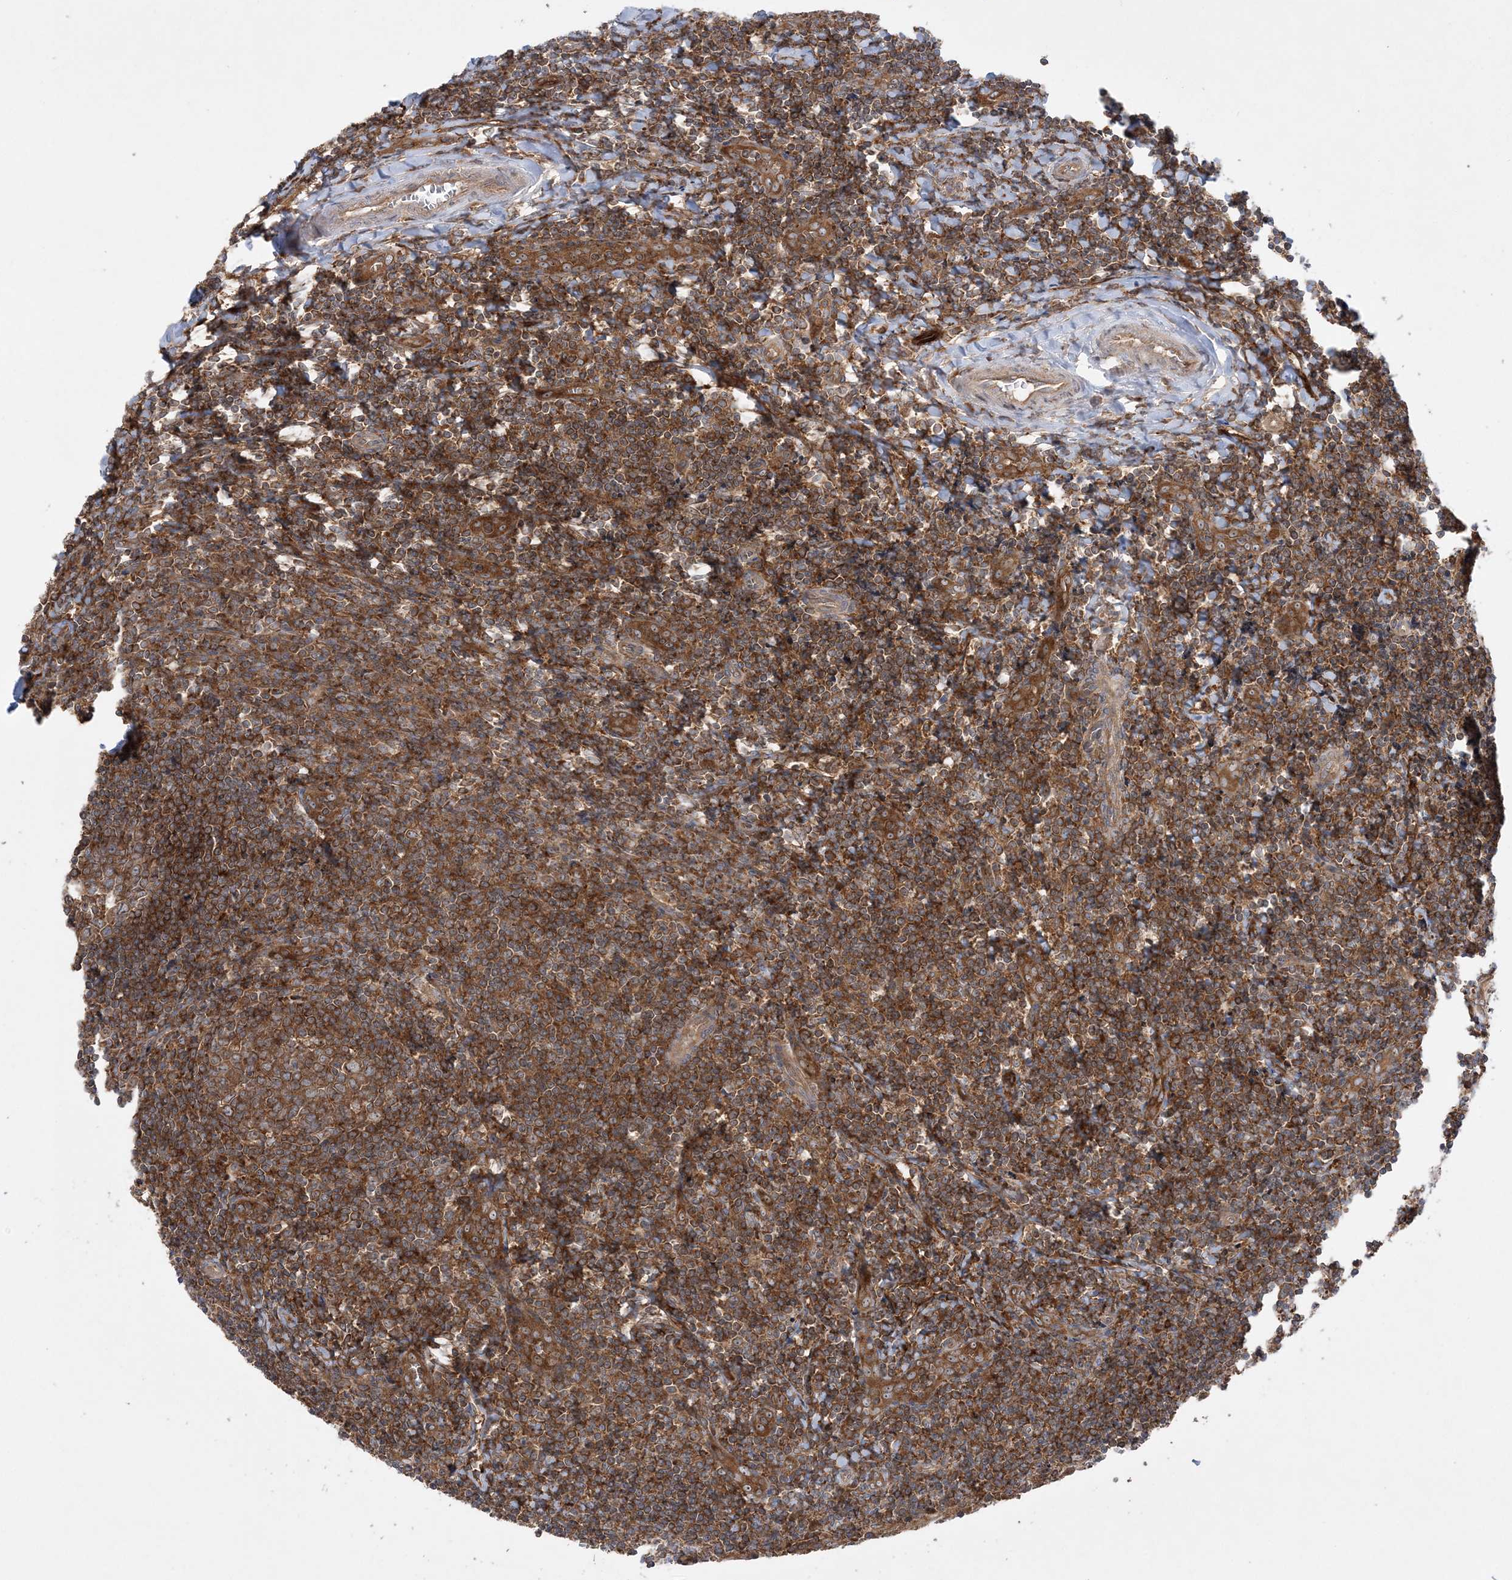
{"staining": {"intensity": "moderate", "quantity": ">75%", "location": "cytoplasmic/membranous"}, "tissue": "tonsil", "cell_type": "Germinal center cells", "image_type": "normal", "snomed": [{"axis": "morphology", "description": "Normal tissue, NOS"}, {"axis": "topography", "description": "Tonsil"}], "caption": "IHC of unremarkable tonsil demonstrates medium levels of moderate cytoplasmic/membranous expression in about >75% of germinal center cells.", "gene": "ACAP2", "patient": {"sex": "male", "age": 27}}